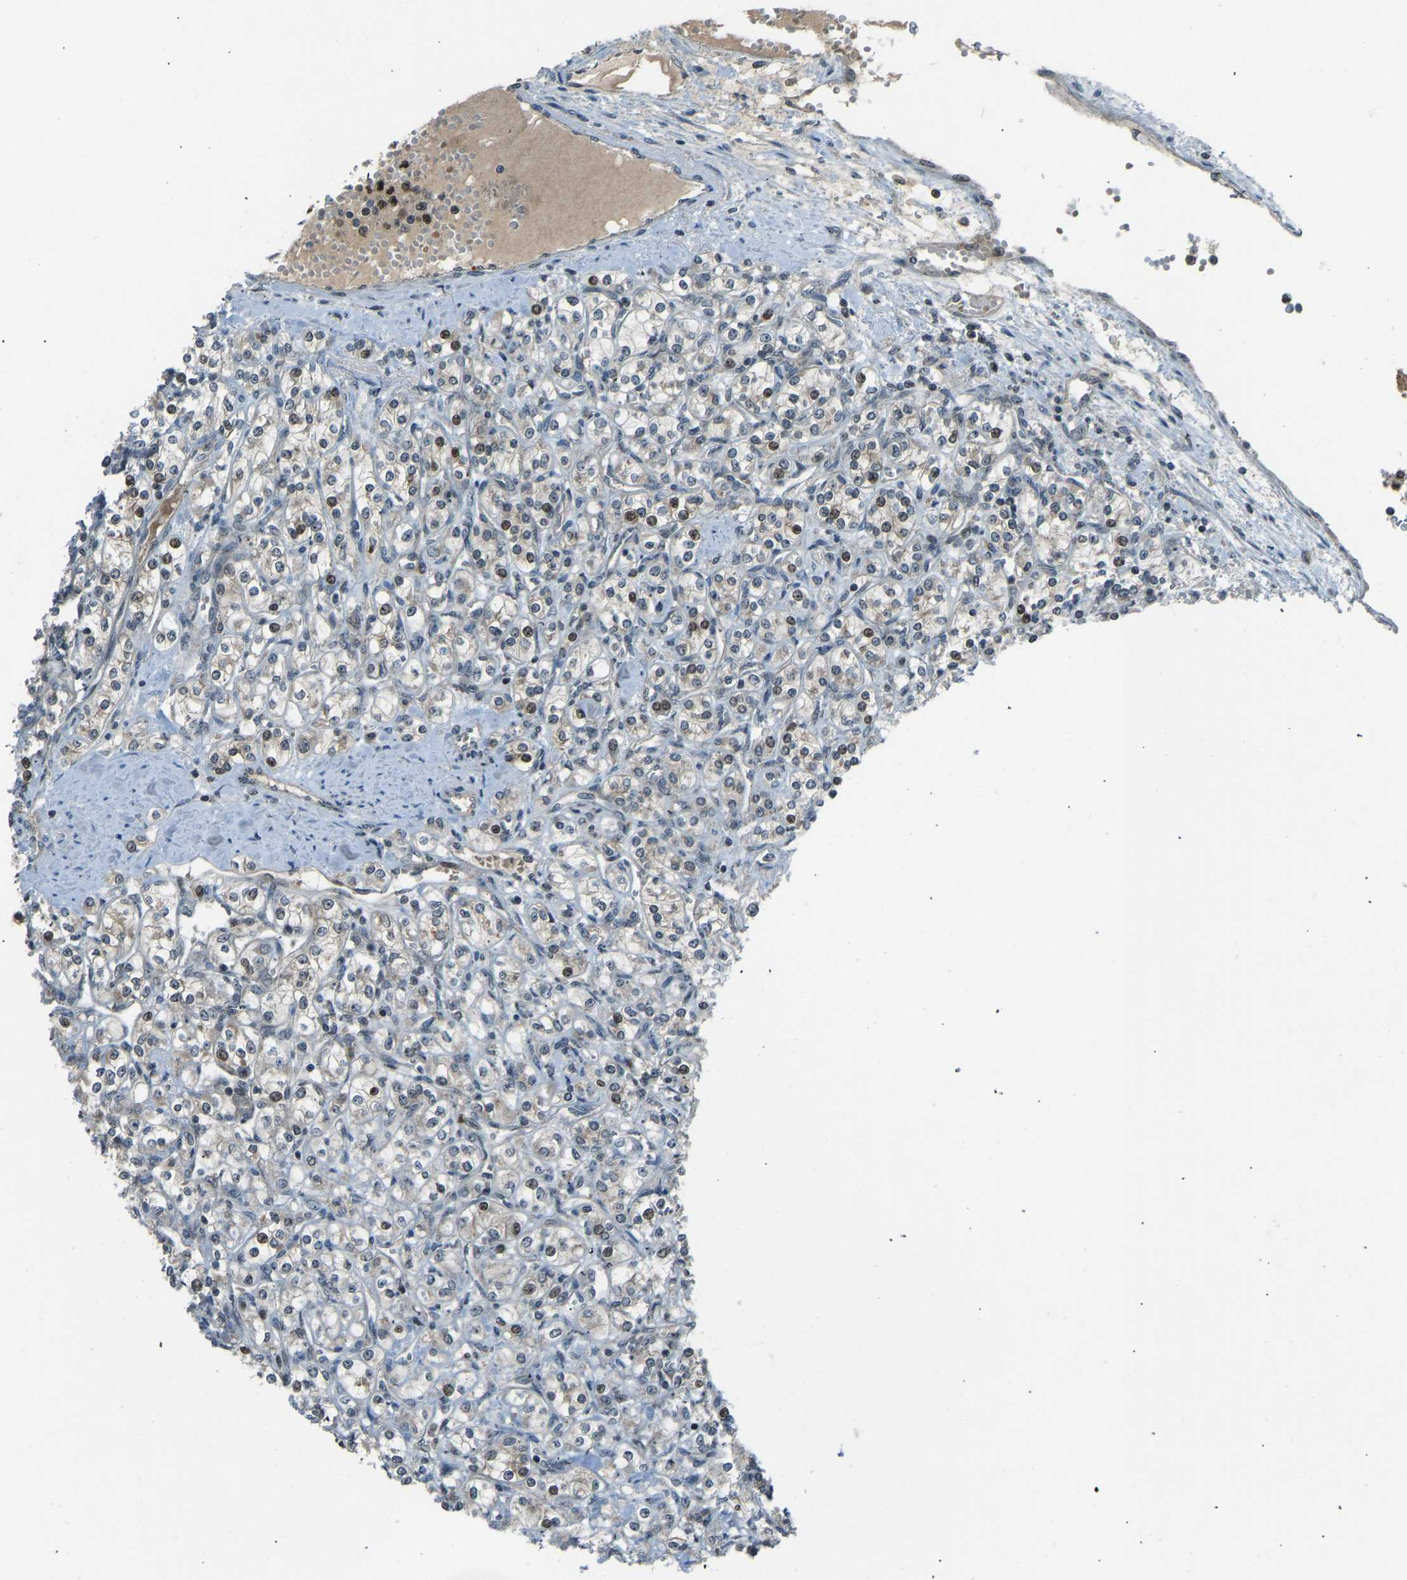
{"staining": {"intensity": "moderate", "quantity": "<25%", "location": "nuclear"}, "tissue": "renal cancer", "cell_type": "Tumor cells", "image_type": "cancer", "snomed": [{"axis": "morphology", "description": "Adenocarcinoma, NOS"}, {"axis": "topography", "description": "Kidney"}], "caption": "Immunohistochemical staining of human renal cancer (adenocarcinoma) shows low levels of moderate nuclear staining in approximately <25% of tumor cells. The protein is stained brown, and the nuclei are stained in blue (DAB IHC with brightfield microscopy, high magnification).", "gene": "SVOPL", "patient": {"sex": "male", "age": 77}}